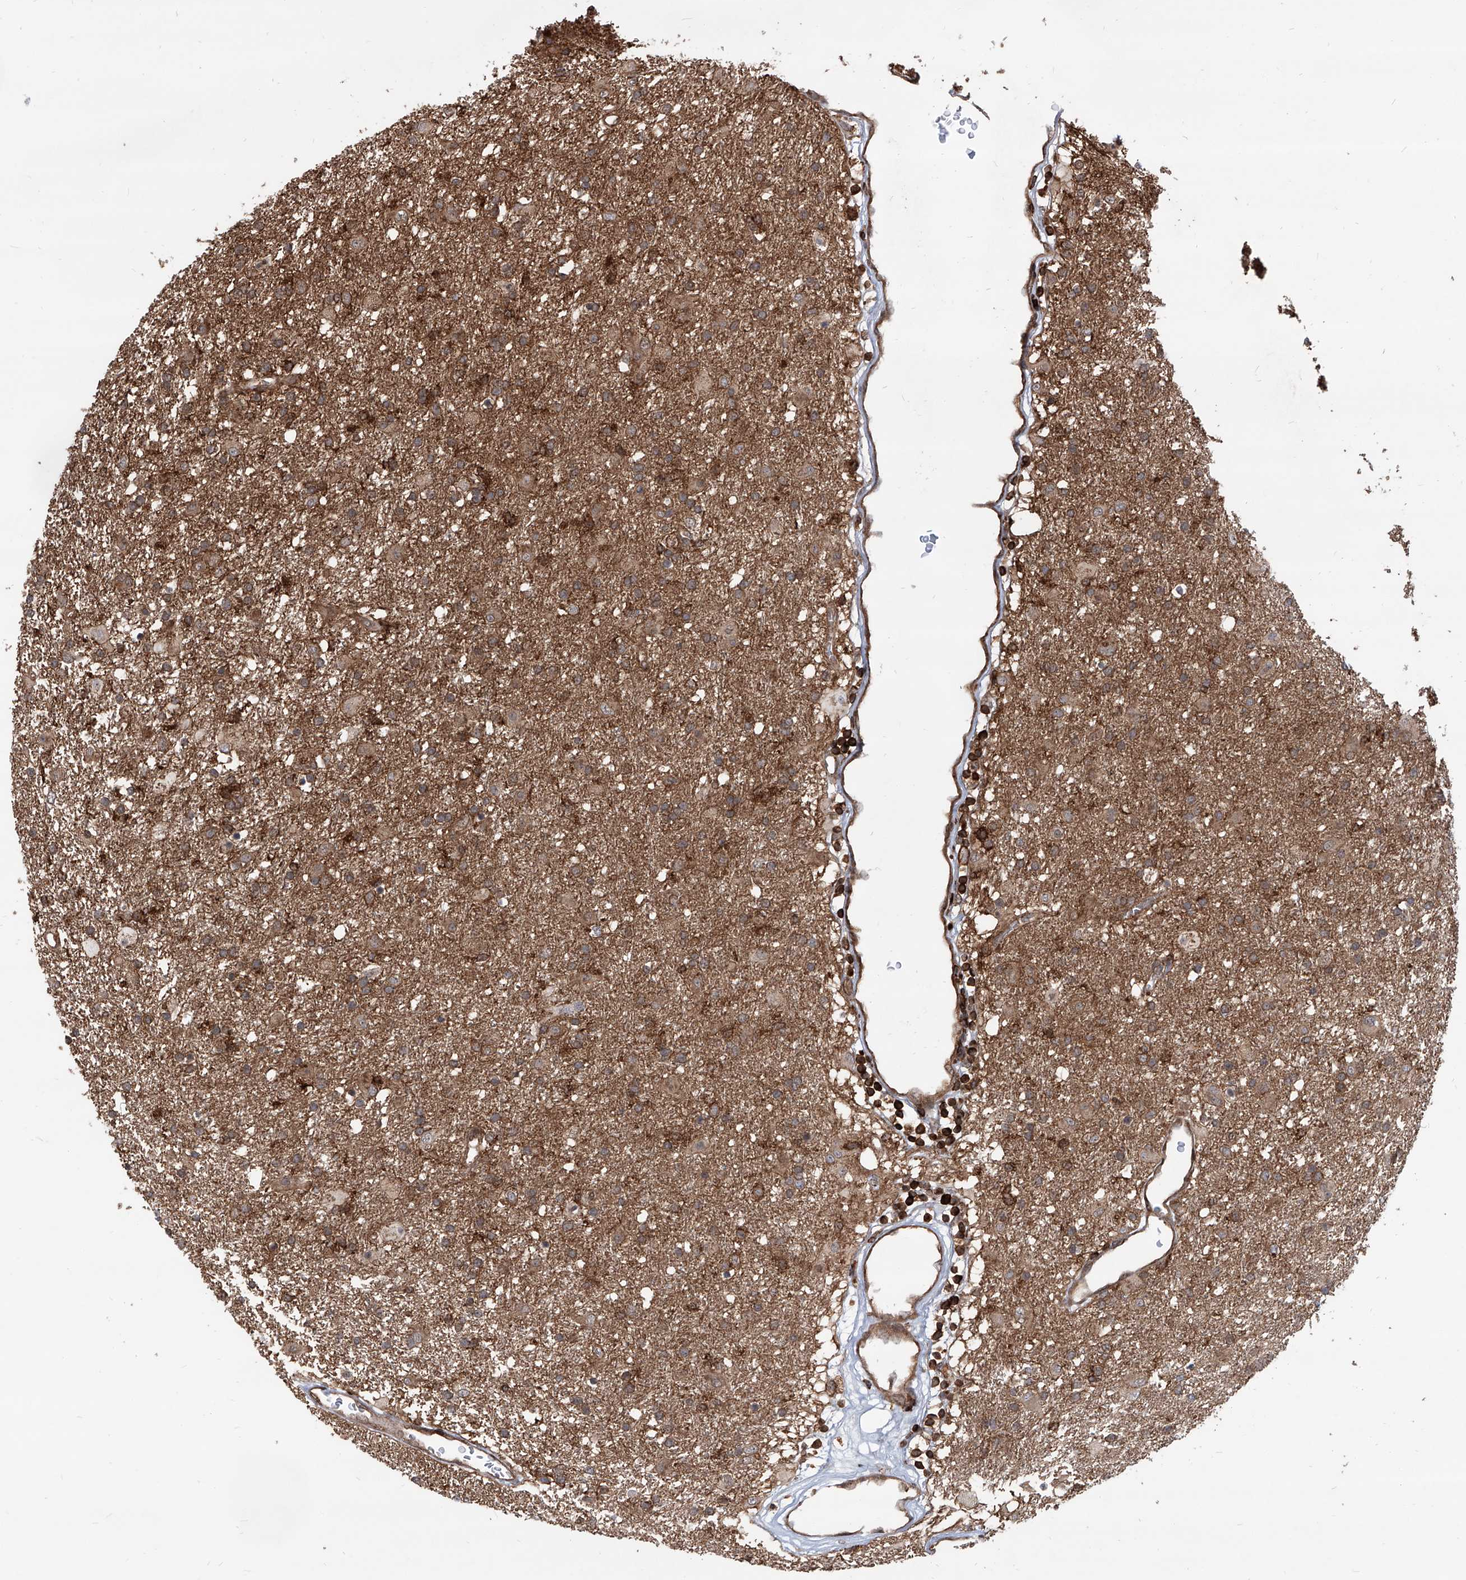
{"staining": {"intensity": "moderate", "quantity": ">75%", "location": "cytoplasmic/membranous"}, "tissue": "glioma", "cell_type": "Tumor cells", "image_type": "cancer", "snomed": [{"axis": "morphology", "description": "Glioma, malignant, Low grade"}, {"axis": "topography", "description": "Brain"}], "caption": "A medium amount of moderate cytoplasmic/membranous staining is appreciated in about >75% of tumor cells in glioma tissue.", "gene": "MAGED2", "patient": {"sex": "male", "age": 65}}